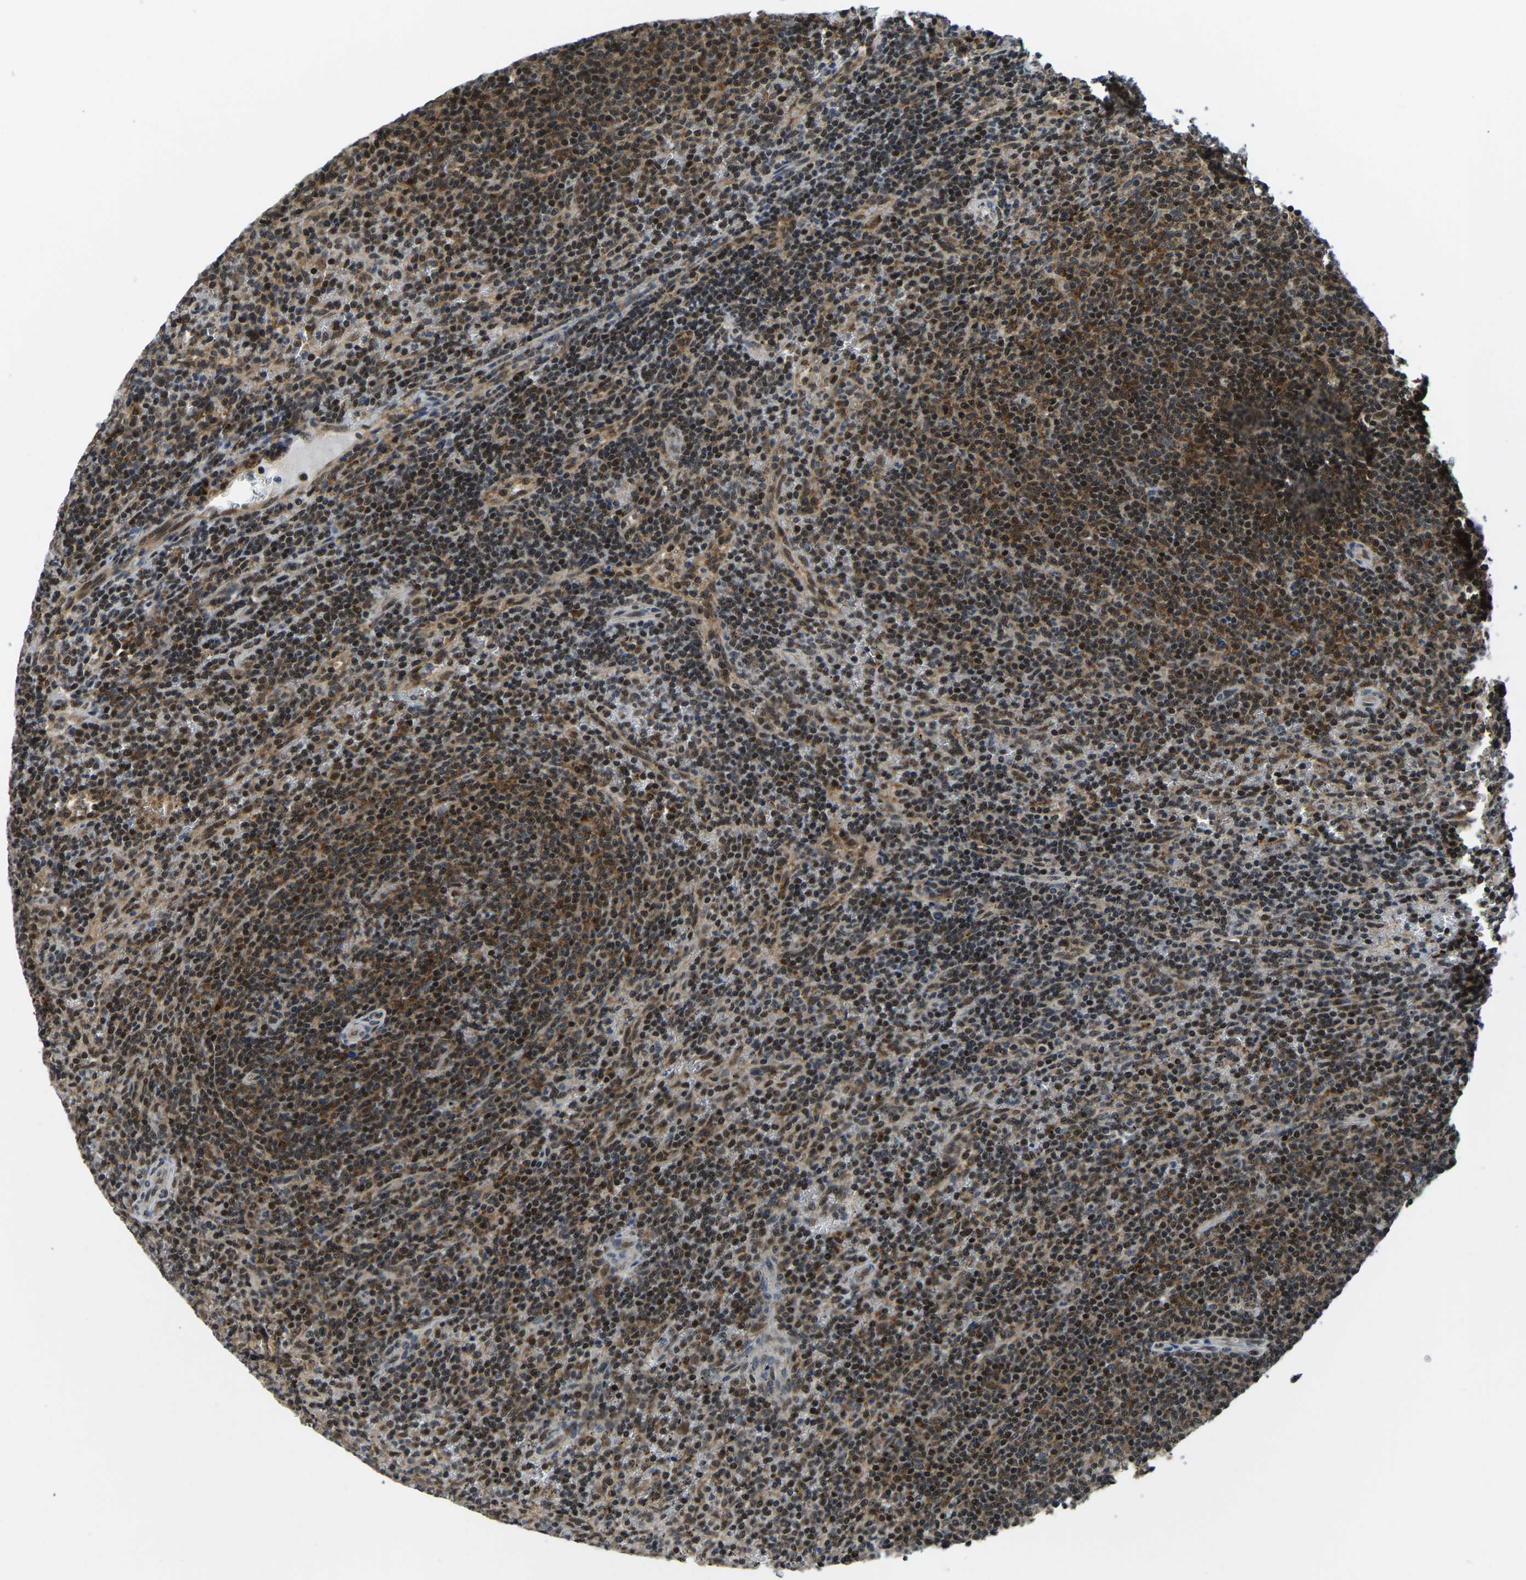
{"staining": {"intensity": "moderate", "quantity": ">75%", "location": "nuclear"}, "tissue": "lymphoma", "cell_type": "Tumor cells", "image_type": "cancer", "snomed": [{"axis": "morphology", "description": "Malignant lymphoma, non-Hodgkin's type, Low grade"}, {"axis": "topography", "description": "Spleen"}], "caption": "The histopathology image demonstrates staining of low-grade malignant lymphoma, non-Hodgkin's type, revealing moderate nuclear protein staining (brown color) within tumor cells. The protein is shown in brown color, while the nuclei are stained blue.", "gene": "DFFA", "patient": {"sex": "female", "age": 50}}